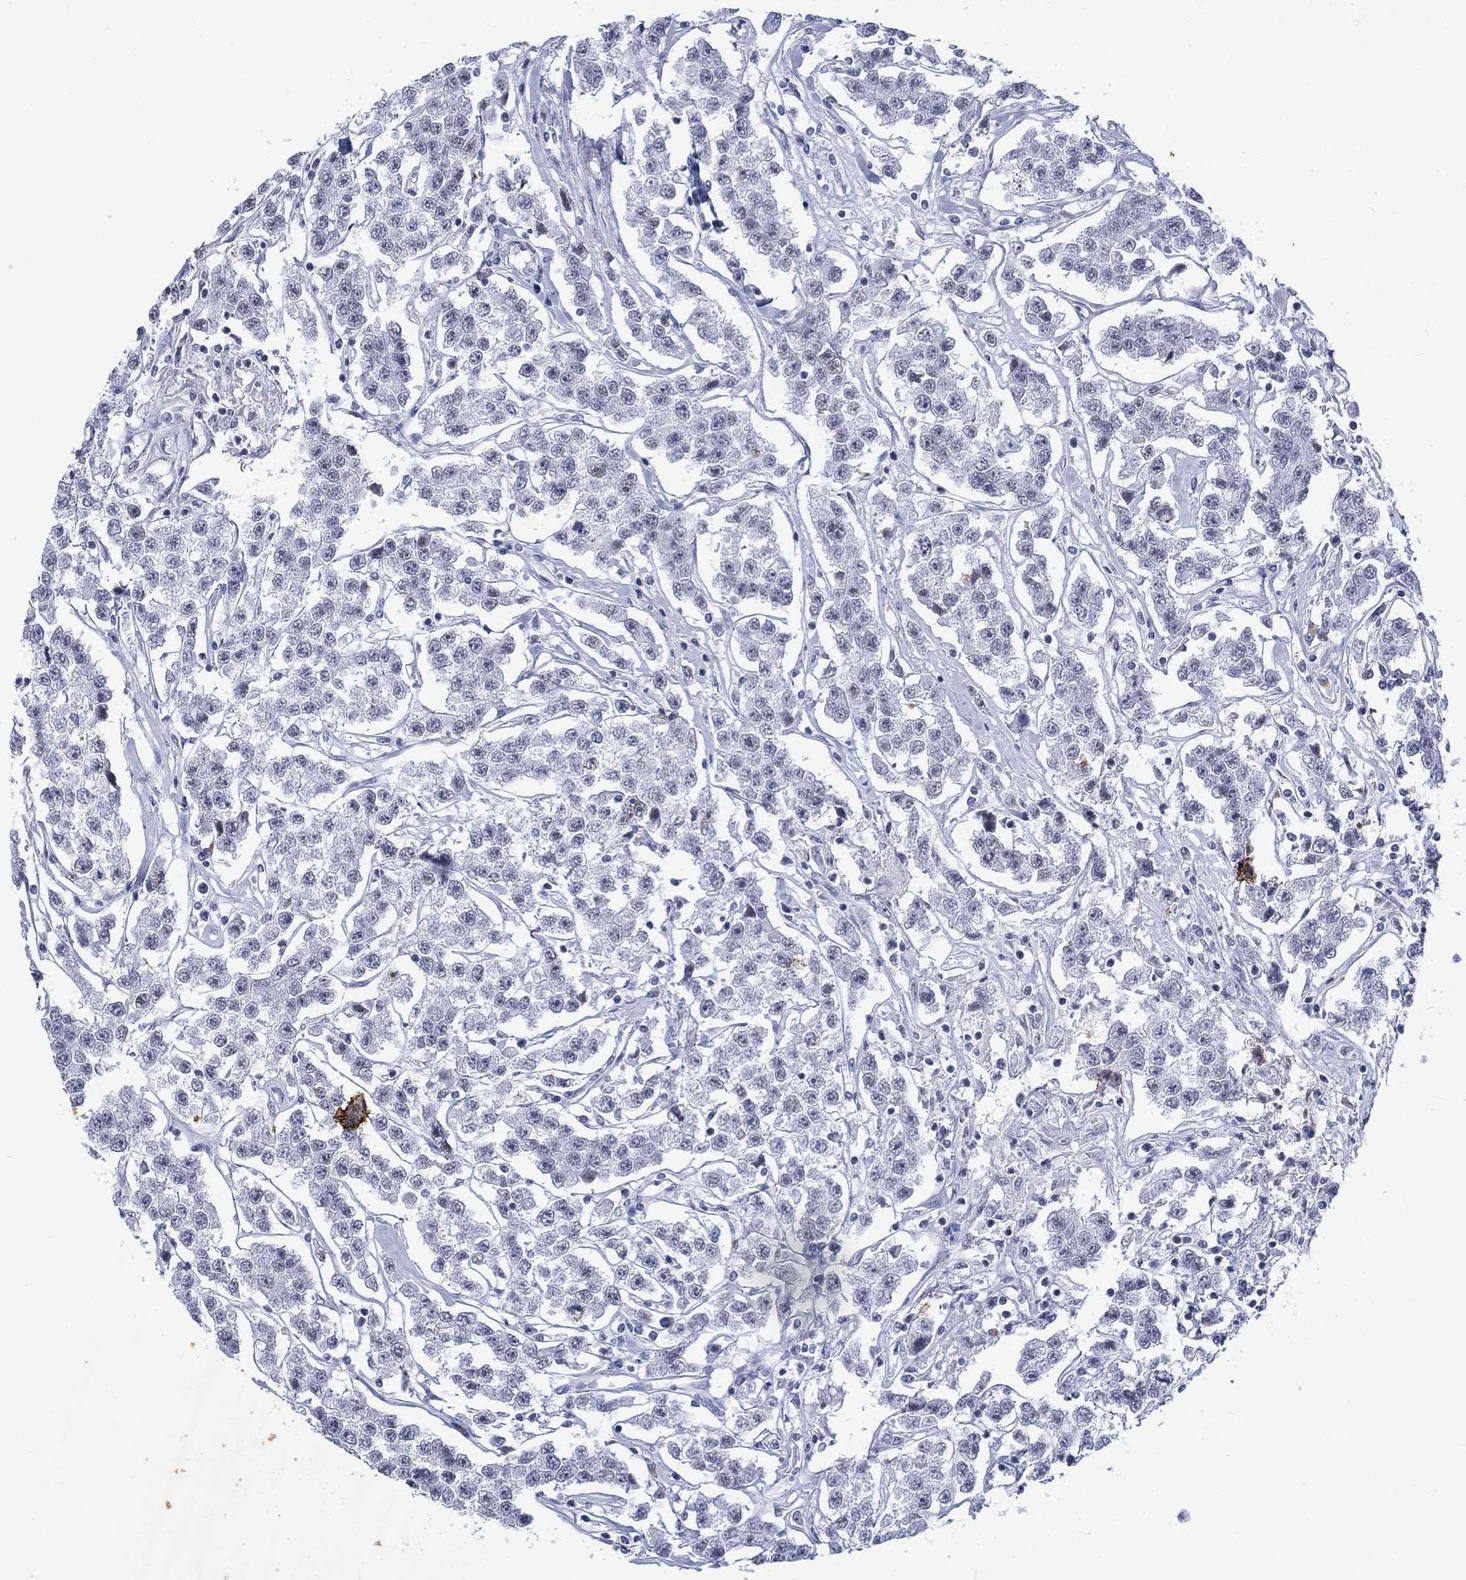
{"staining": {"intensity": "negative", "quantity": "none", "location": "none"}, "tissue": "testis cancer", "cell_type": "Tumor cells", "image_type": "cancer", "snomed": [{"axis": "morphology", "description": "Seminoma, NOS"}, {"axis": "topography", "description": "Testis"}], "caption": "The immunohistochemistry histopathology image has no significant positivity in tumor cells of testis cancer (seminoma) tissue. (Brightfield microscopy of DAB (3,3'-diaminobenzidine) immunohistochemistry at high magnification).", "gene": "KRT76", "patient": {"sex": "male", "age": 59}}